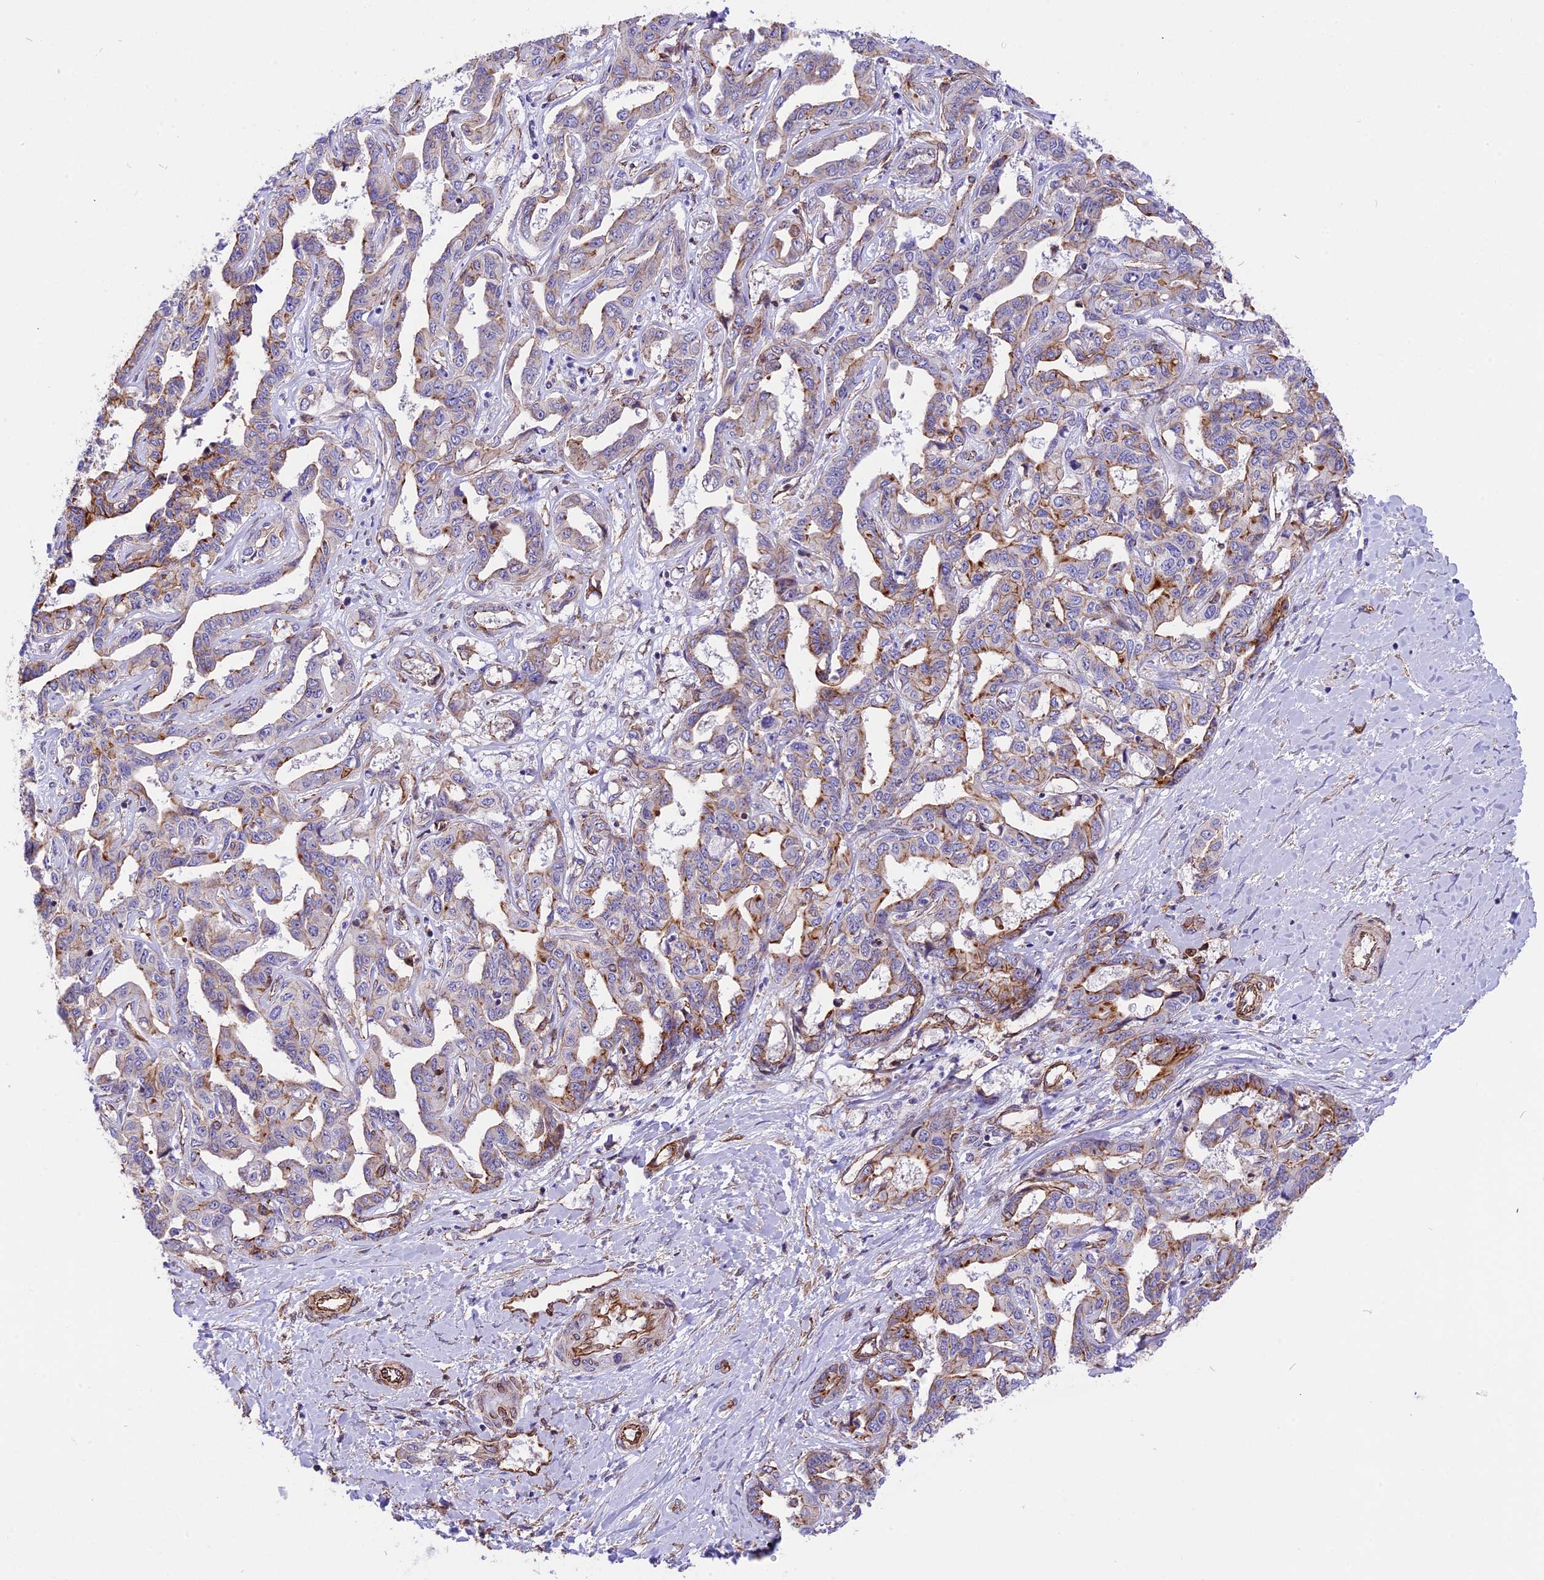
{"staining": {"intensity": "moderate", "quantity": "25%-75%", "location": "cytoplasmic/membranous"}, "tissue": "liver cancer", "cell_type": "Tumor cells", "image_type": "cancer", "snomed": [{"axis": "morphology", "description": "Cholangiocarcinoma"}, {"axis": "topography", "description": "Liver"}], "caption": "Immunohistochemical staining of human liver cholangiocarcinoma reveals moderate cytoplasmic/membranous protein staining in approximately 25%-75% of tumor cells.", "gene": "R3HDM4", "patient": {"sex": "male", "age": 59}}